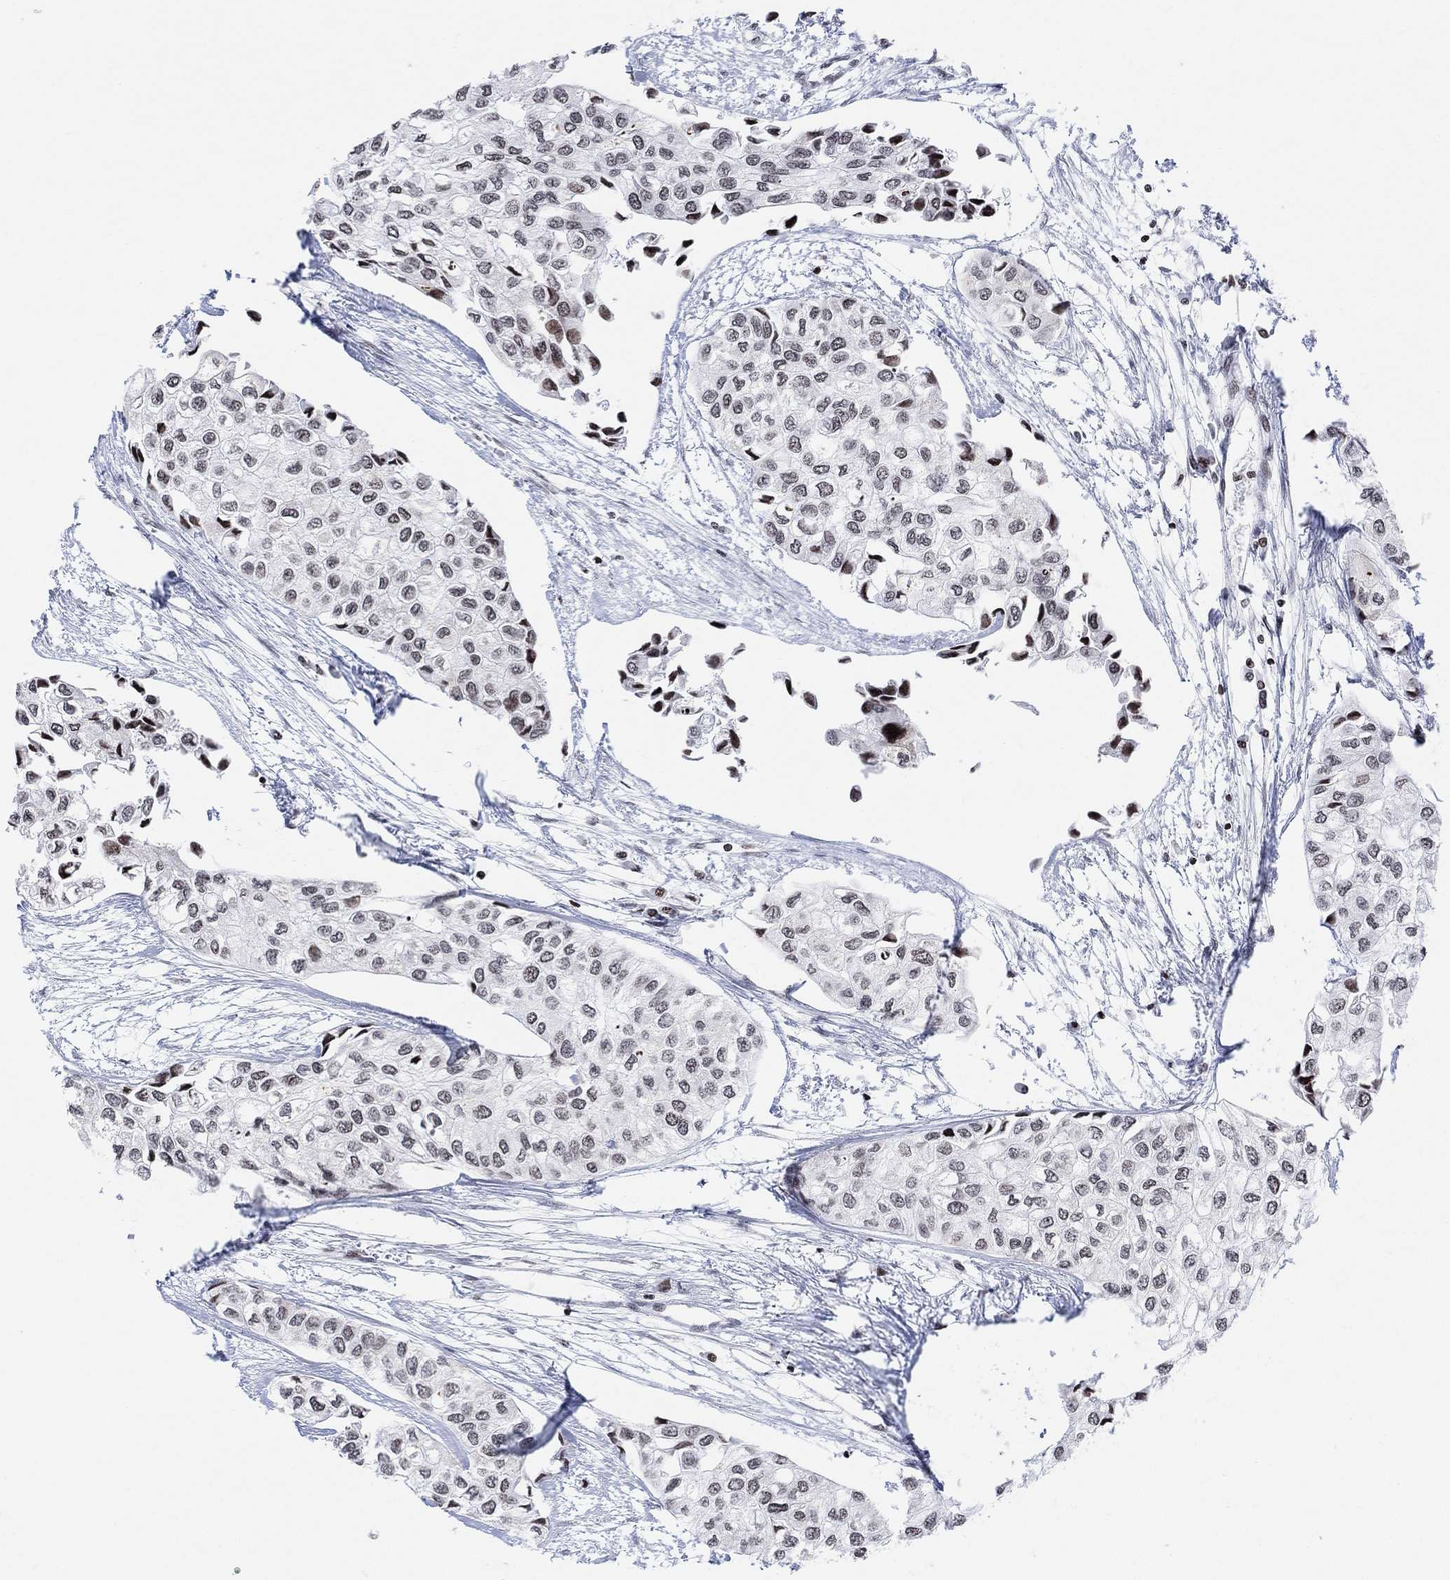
{"staining": {"intensity": "negative", "quantity": "none", "location": "none"}, "tissue": "urothelial cancer", "cell_type": "Tumor cells", "image_type": "cancer", "snomed": [{"axis": "morphology", "description": "Urothelial carcinoma, High grade"}, {"axis": "topography", "description": "Urinary bladder"}], "caption": "Immunohistochemistry (IHC) image of neoplastic tissue: urothelial cancer stained with DAB displays no significant protein staining in tumor cells.", "gene": "ABHD14A", "patient": {"sex": "male", "age": 73}}